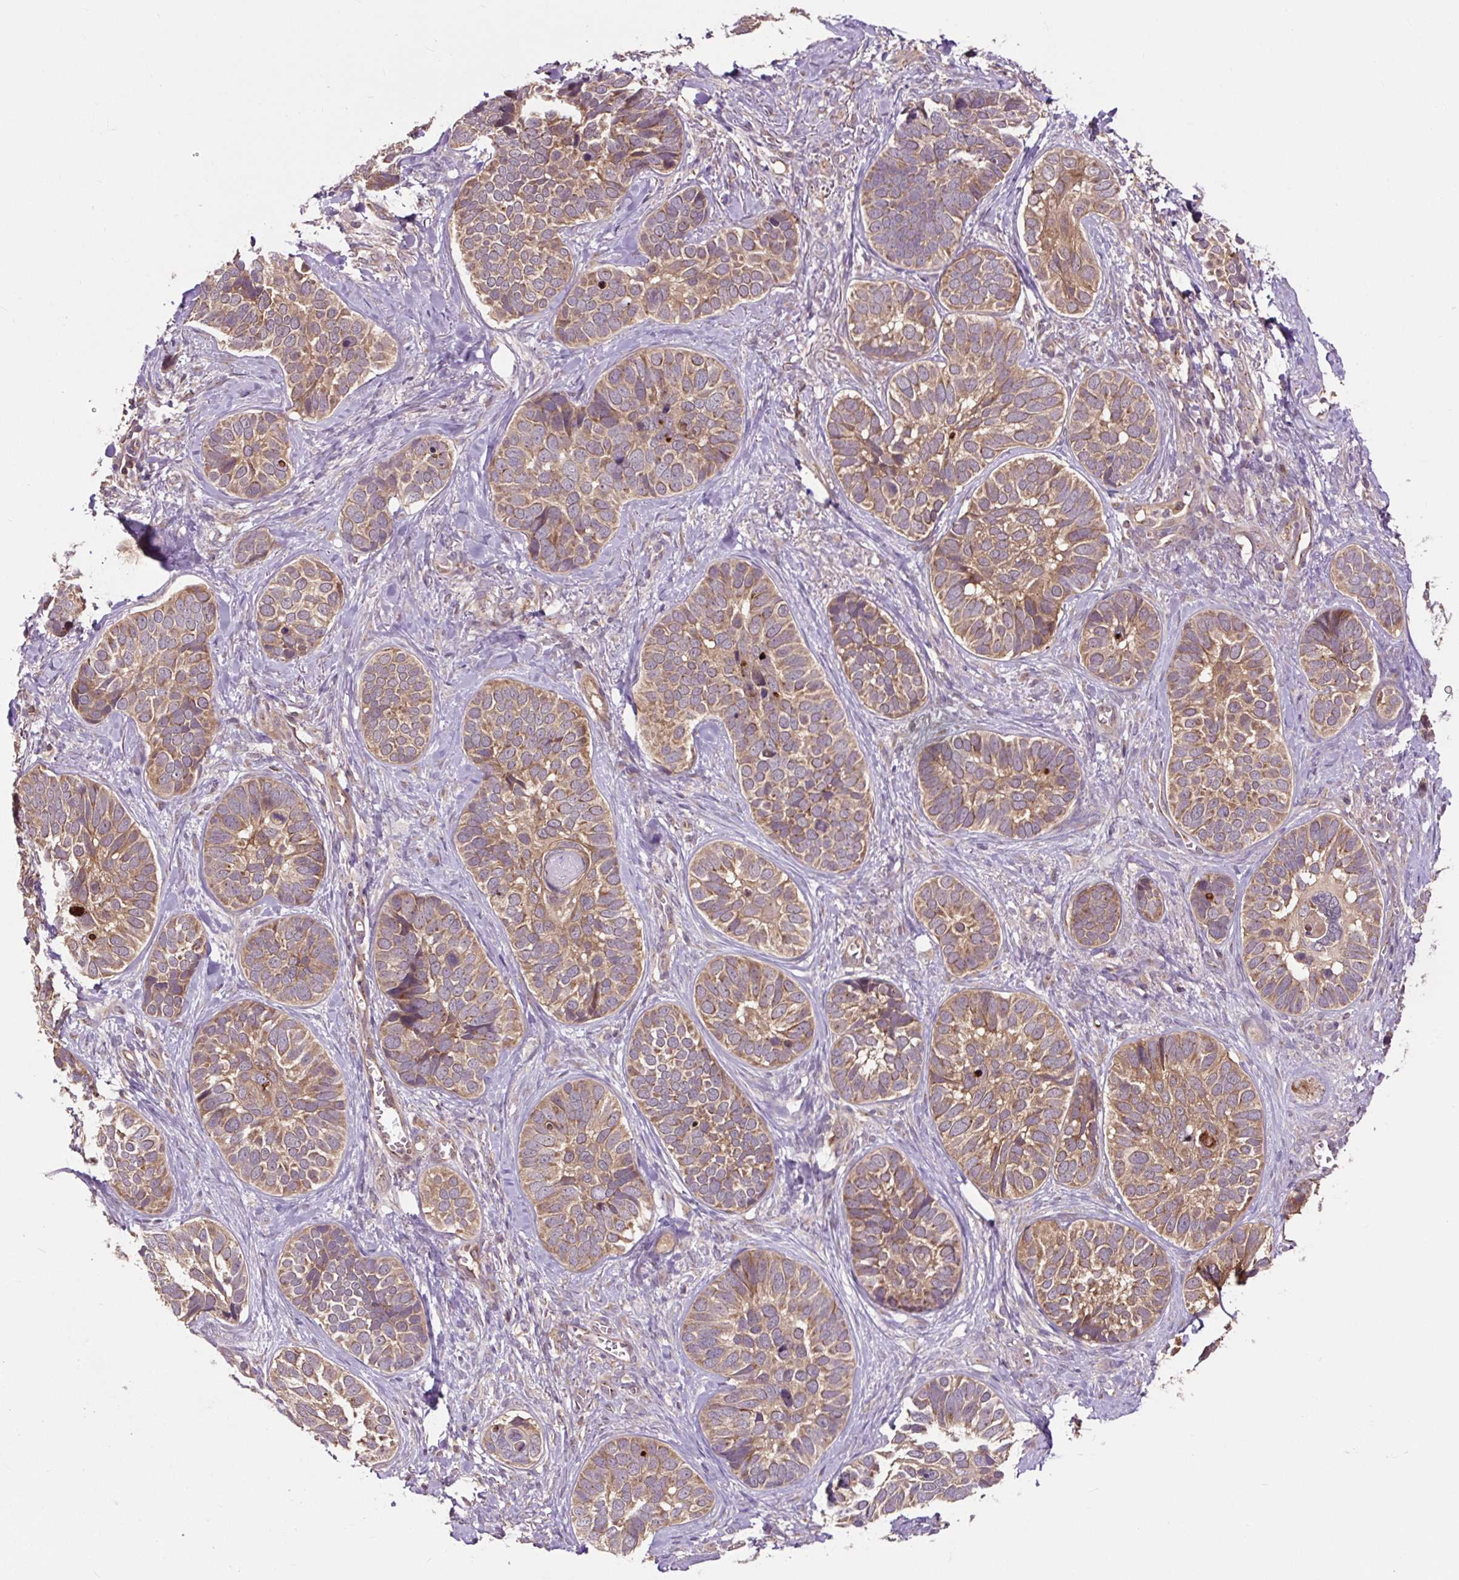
{"staining": {"intensity": "moderate", "quantity": ">75%", "location": "cytoplasmic/membranous"}, "tissue": "skin cancer", "cell_type": "Tumor cells", "image_type": "cancer", "snomed": [{"axis": "morphology", "description": "Basal cell carcinoma"}, {"axis": "topography", "description": "Skin"}], "caption": "Moderate cytoplasmic/membranous protein positivity is appreciated in approximately >75% of tumor cells in basal cell carcinoma (skin). The protein of interest is shown in brown color, while the nuclei are stained blue.", "gene": "MMS19", "patient": {"sex": "male", "age": 62}}